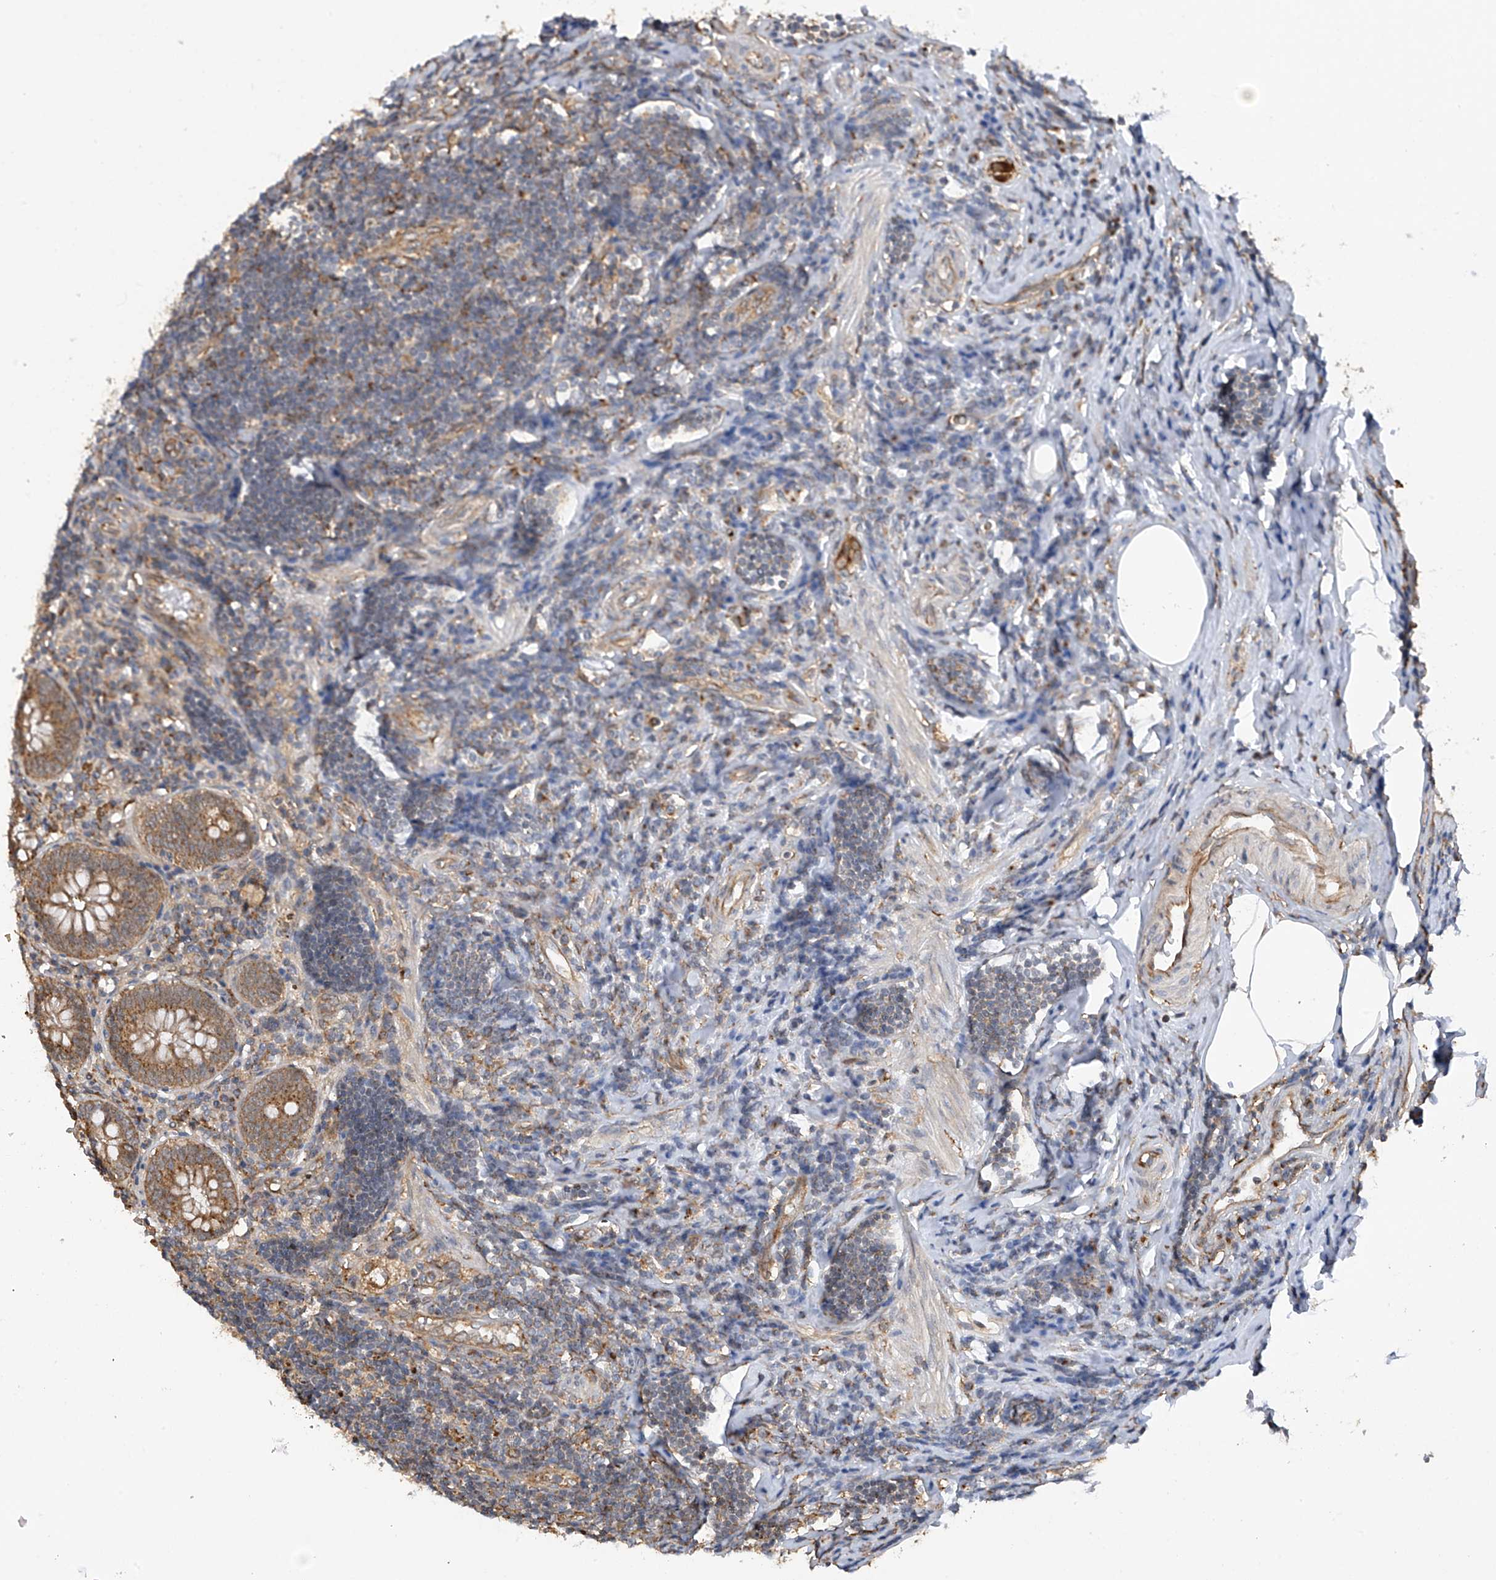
{"staining": {"intensity": "moderate", "quantity": ">75%", "location": "cytoplasmic/membranous"}, "tissue": "appendix", "cell_type": "Glandular cells", "image_type": "normal", "snomed": [{"axis": "morphology", "description": "Normal tissue, NOS"}, {"axis": "topography", "description": "Appendix"}], "caption": "Immunohistochemistry (IHC) of unremarkable appendix shows medium levels of moderate cytoplasmic/membranous positivity in approximately >75% of glandular cells.", "gene": "ZNF189", "patient": {"sex": "female", "age": 54}}